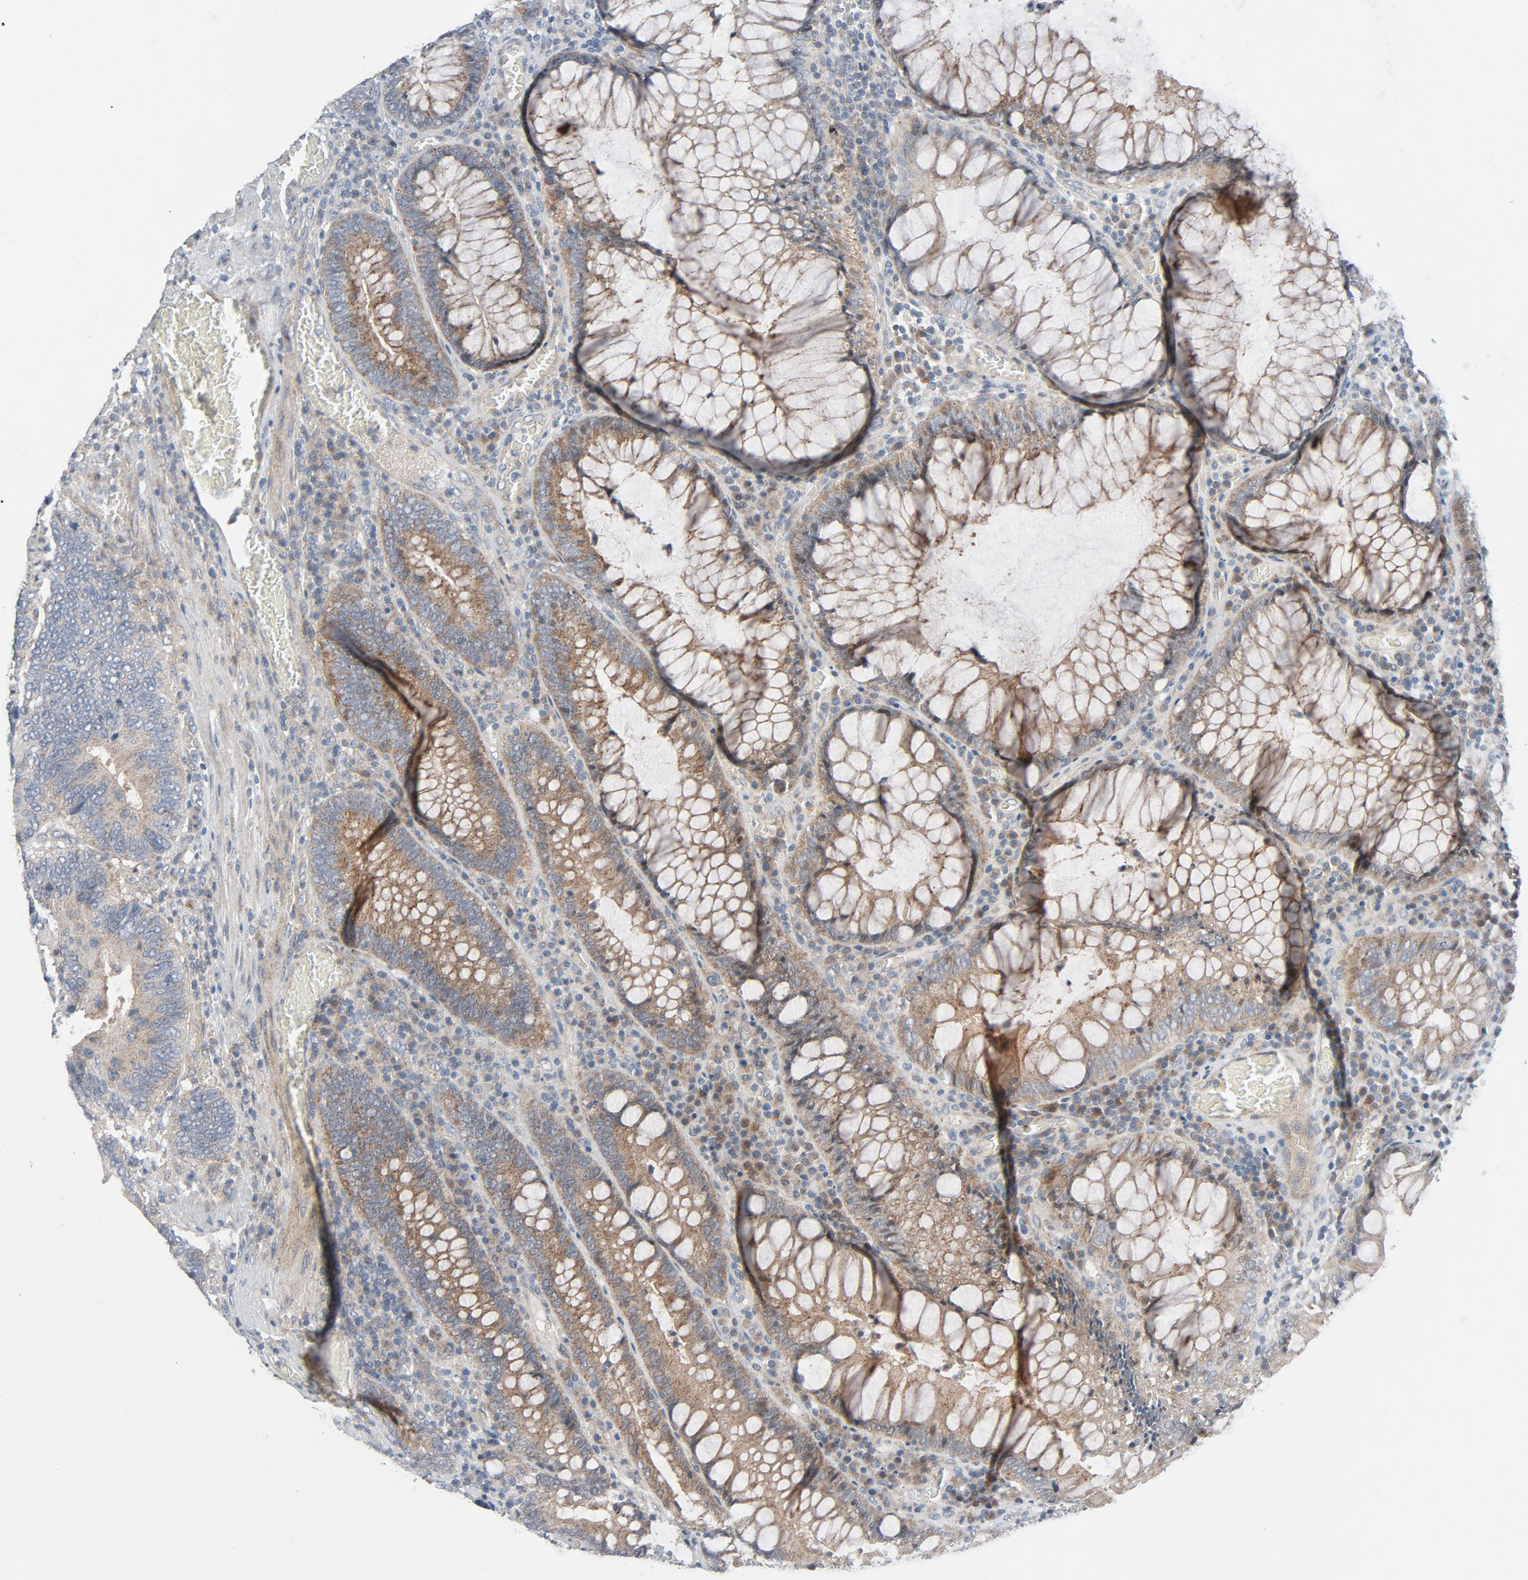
{"staining": {"intensity": "moderate", "quantity": ">75%", "location": "cytoplasmic/membranous"}, "tissue": "colorectal cancer", "cell_type": "Tumor cells", "image_type": "cancer", "snomed": [{"axis": "morphology", "description": "Adenocarcinoma, NOS"}, {"axis": "topography", "description": "Colon"}], "caption": "Adenocarcinoma (colorectal) stained with a protein marker shows moderate staining in tumor cells.", "gene": "TSG101", "patient": {"sex": "male", "age": 72}}